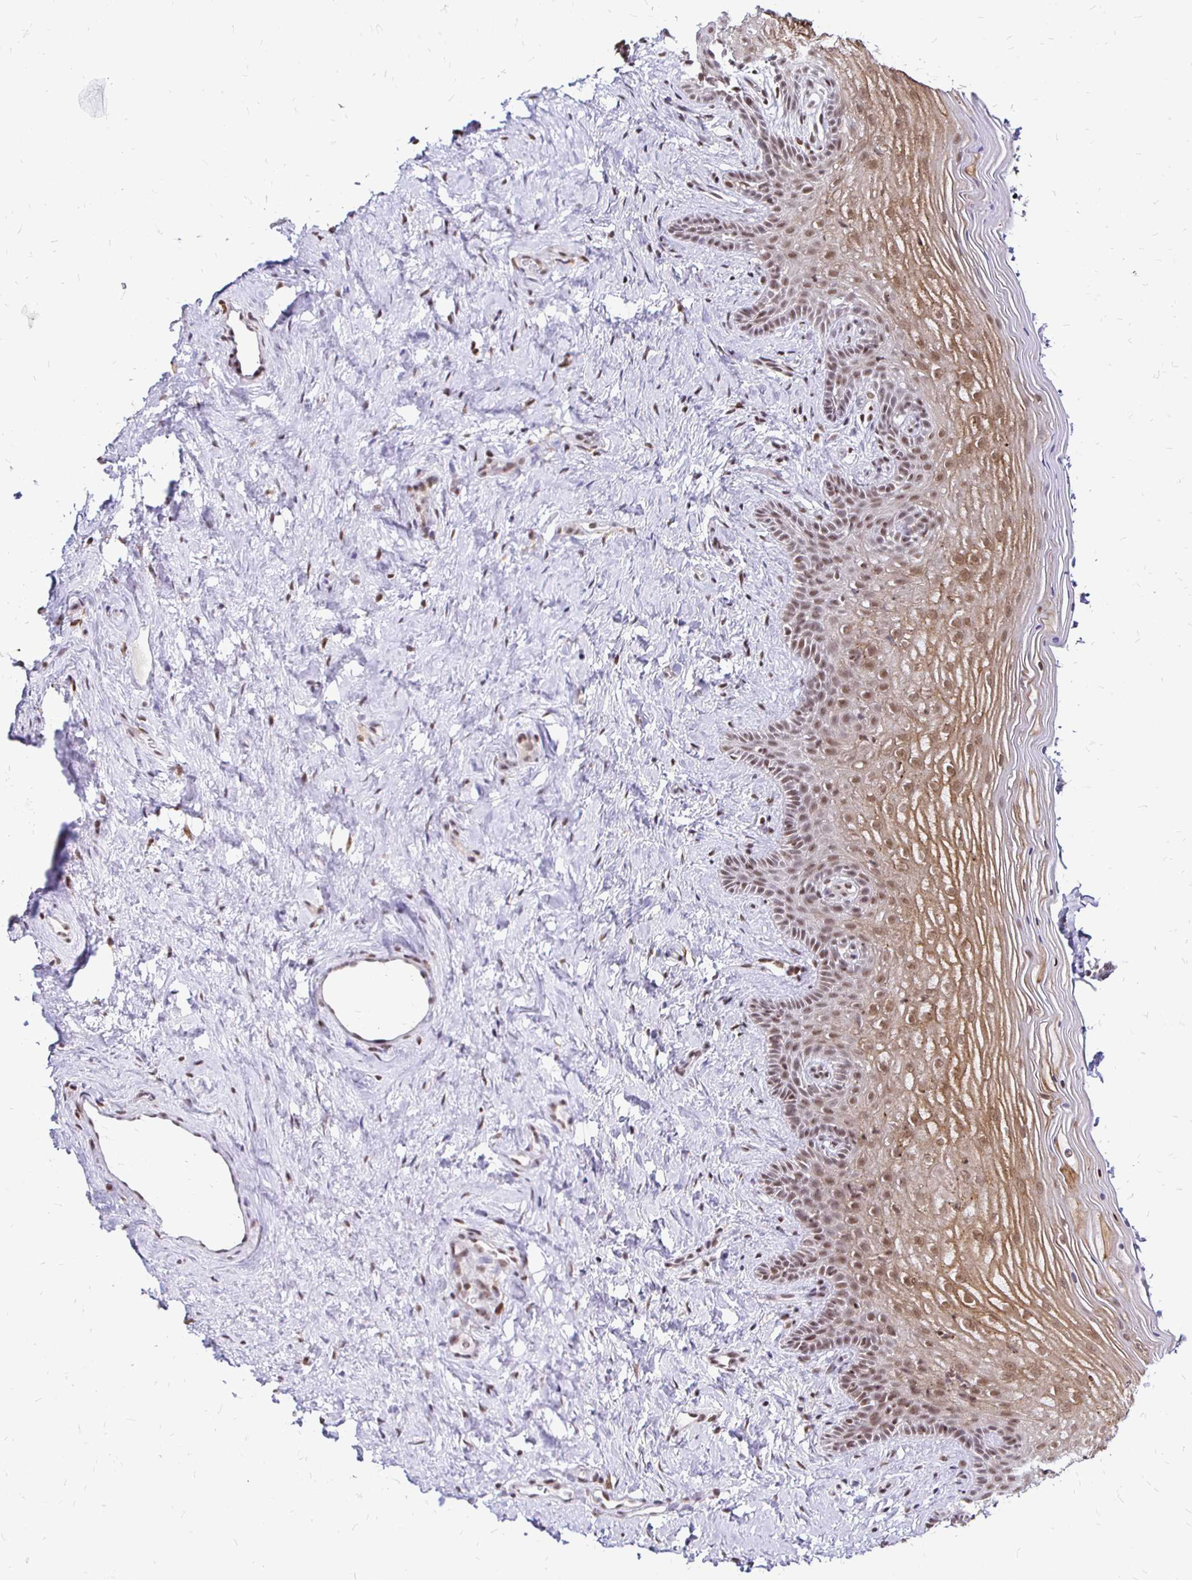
{"staining": {"intensity": "moderate", "quantity": "25%-75%", "location": "cytoplasmic/membranous,nuclear"}, "tissue": "vagina", "cell_type": "Squamous epithelial cells", "image_type": "normal", "snomed": [{"axis": "morphology", "description": "Normal tissue, NOS"}, {"axis": "topography", "description": "Vagina"}], "caption": "An image of vagina stained for a protein shows moderate cytoplasmic/membranous,nuclear brown staining in squamous epithelial cells. (DAB = brown stain, brightfield microscopy at high magnification).", "gene": "SIN3A", "patient": {"sex": "female", "age": 45}}